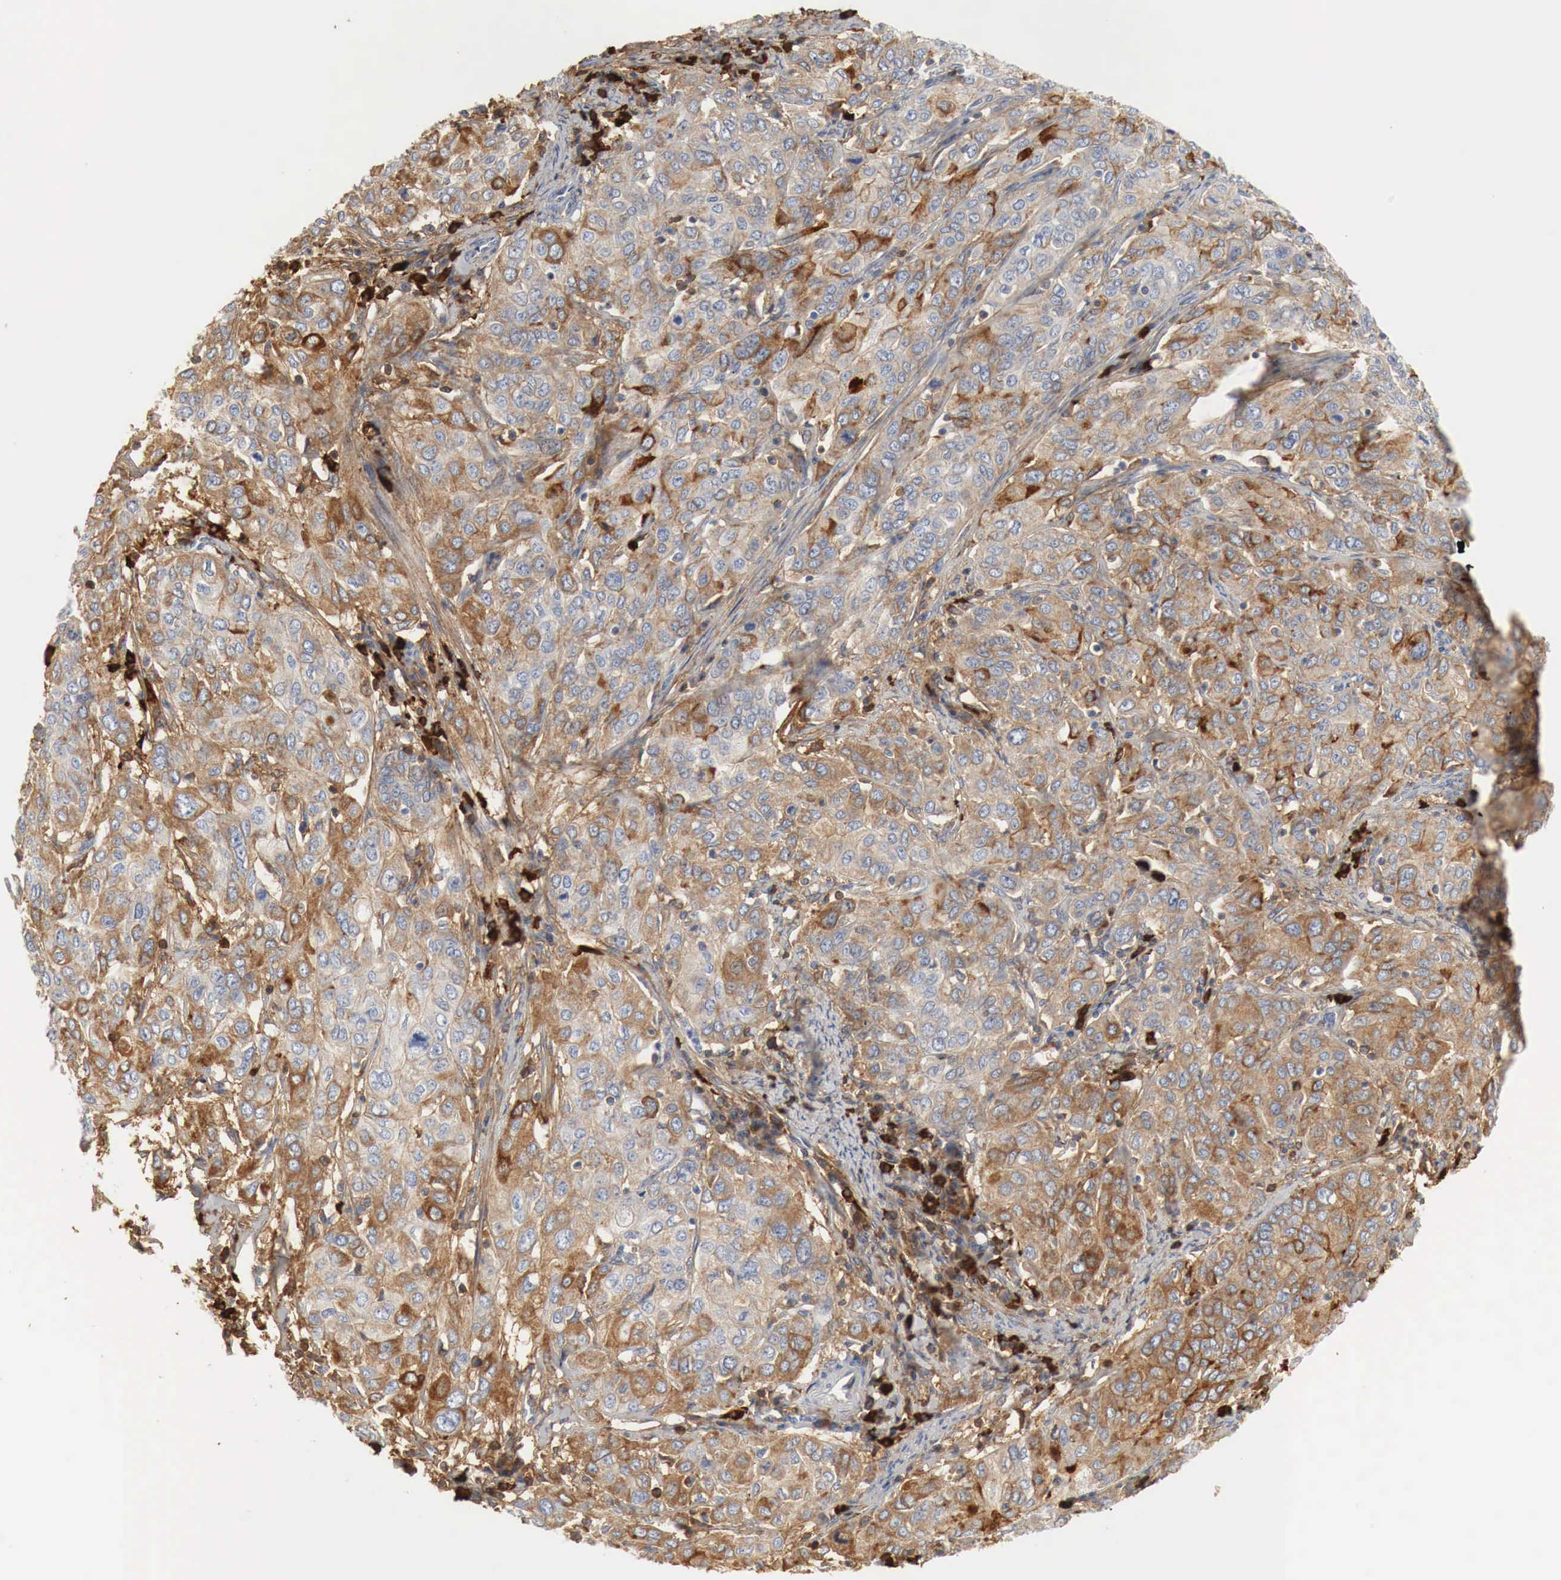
{"staining": {"intensity": "moderate", "quantity": "25%-75%", "location": "cytoplasmic/membranous"}, "tissue": "cervical cancer", "cell_type": "Tumor cells", "image_type": "cancer", "snomed": [{"axis": "morphology", "description": "Squamous cell carcinoma, NOS"}, {"axis": "topography", "description": "Cervix"}], "caption": "Immunohistochemical staining of human cervical cancer demonstrates moderate cytoplasmic/membranous protein staining in approximately 25%-75% of tumor cells. (DAB IHC, brown staining for protein, blue staining for nuclei).", "gene": "IGLC3", "patient": {"sex": "female", "age": 38}}